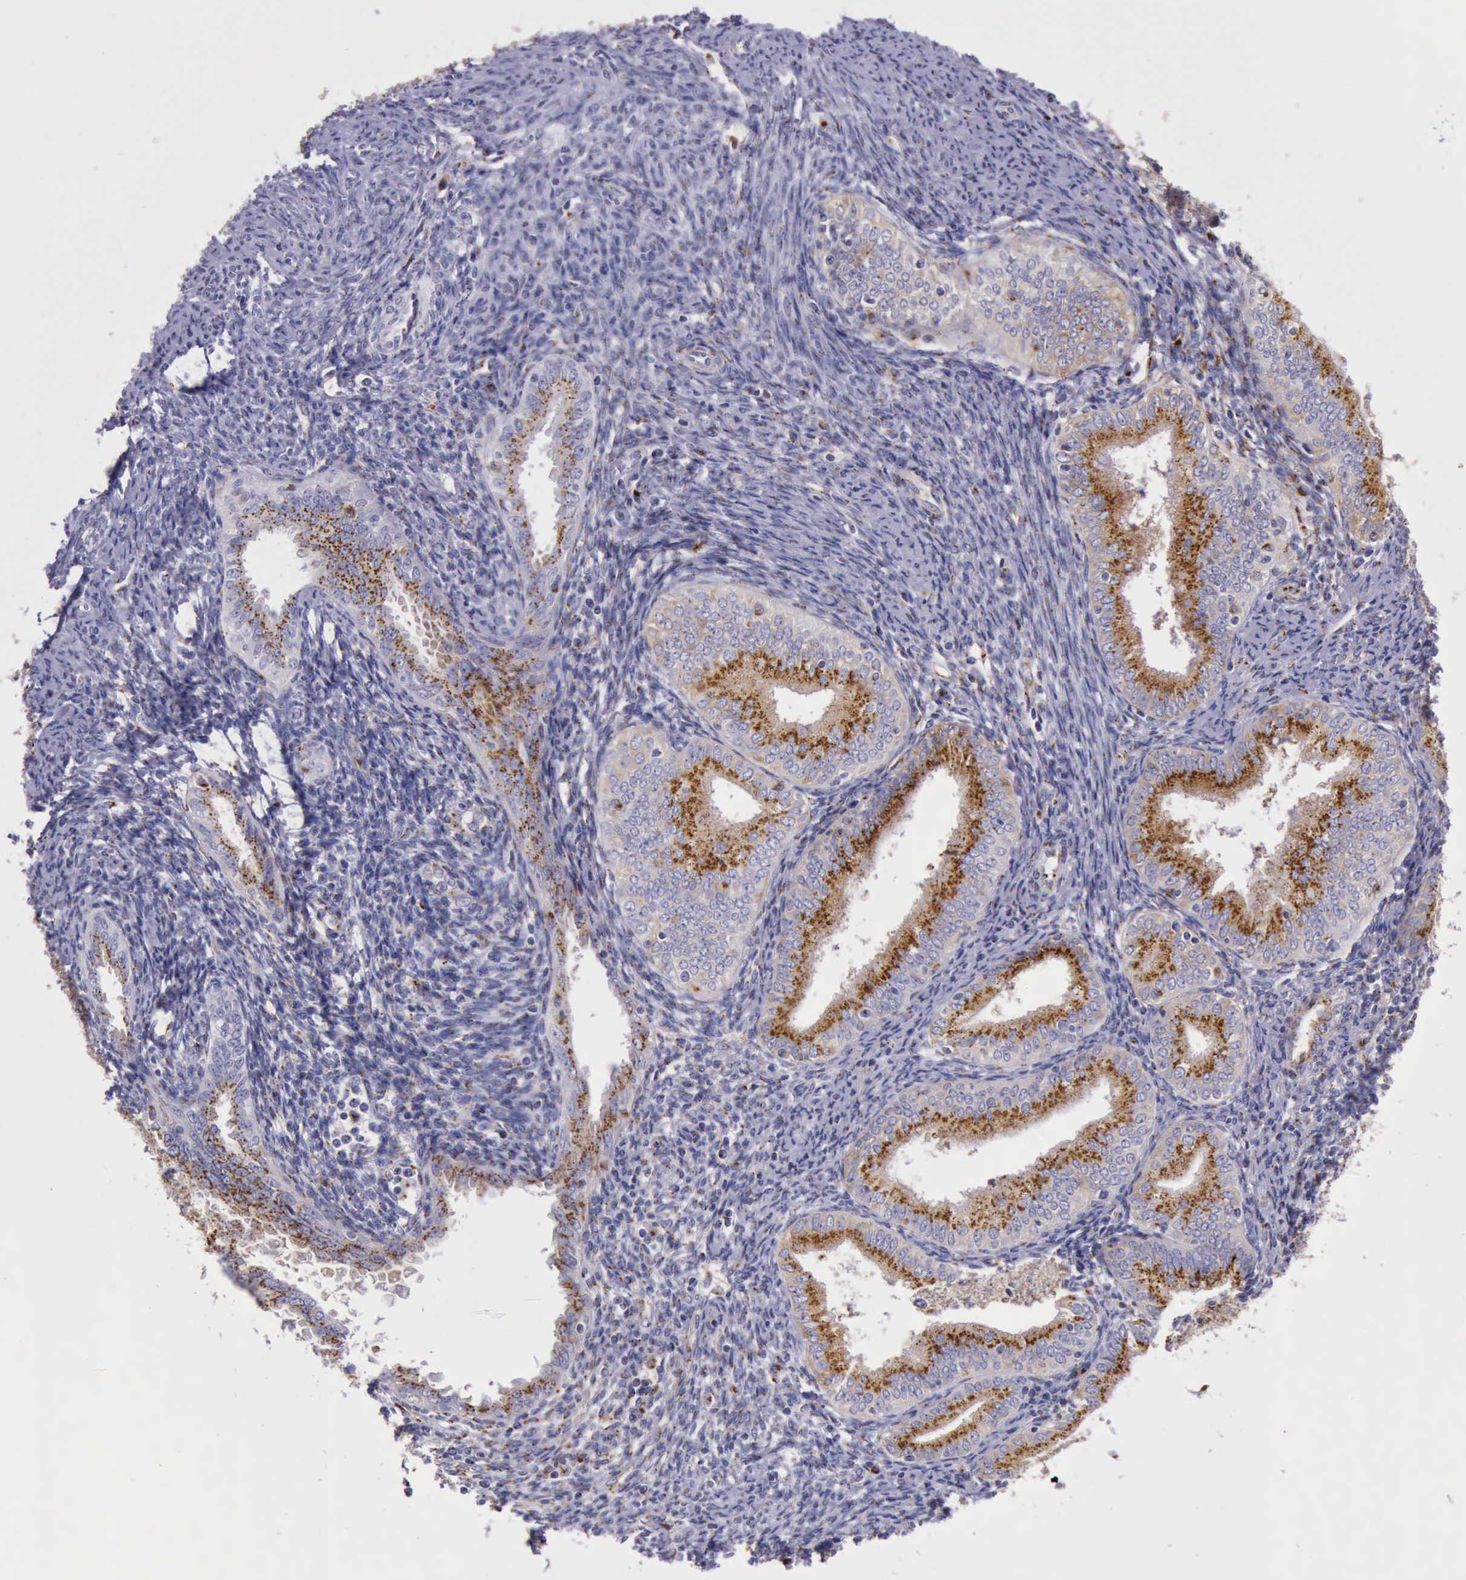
{"staining": {"intensity": "strong", "quantity": ">75%", "location": "cytoplasmic/membranous"}, "tissue": "endometrial cancer", "cell_type": "Tumor cells", "image_type": "cancer", "snomed": [{"axis": "morphology", "description": "Adenocarcinoma, NOS"}, {"axis": "topography", "description": "Endometrium"}], "caption": "Endometrial cancer tissue reveals strong cytoplasmic/membranous staining in about >75% of tumor cells, visualized by immunohistochemistry.", "gene": "GOLGA5", "patient": {"sex": "female", "age": 55}}